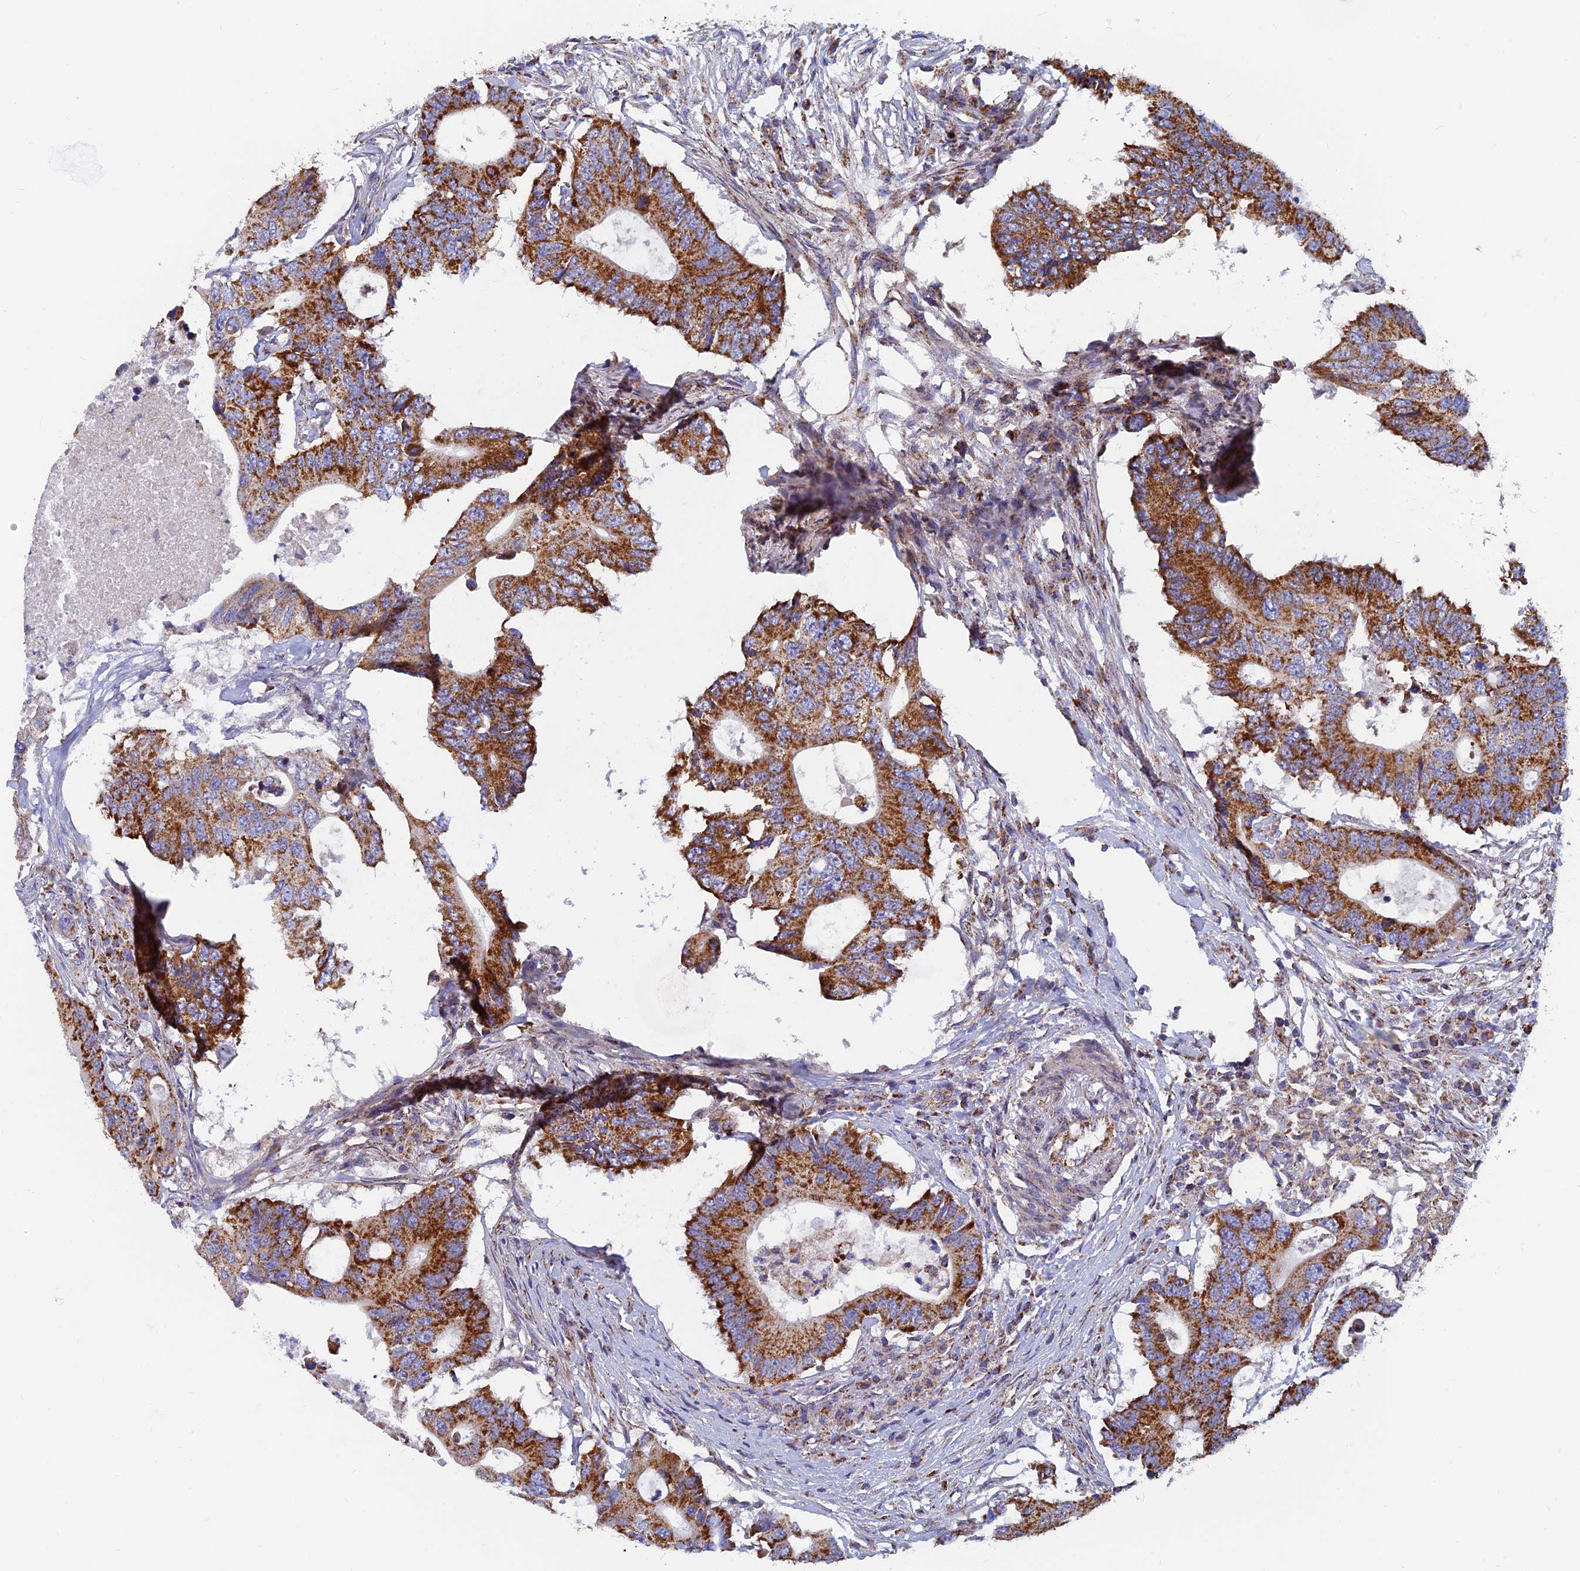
{"staining": {"intensity": "strong", "quantity": ">75%", "location": "cytoplasmic/membranous"}, "tissue": "colorectal cancer", "cell_type": "Tumor cells", "image_type": "cancer", "snomed": [{"axis": "morphology", "description": "Adenocarcinoma, NOS"}, {"axis": "topography", "description": "Colon"}], "caption": "The immunohistochemical stain highlights strong cytoplasmic/membranous staining in tumor cells of colorectal cancer (adenocarcinoma) tissue.", "gene": "MRPS9", "patient": {"sex": "male", "age": 71}}